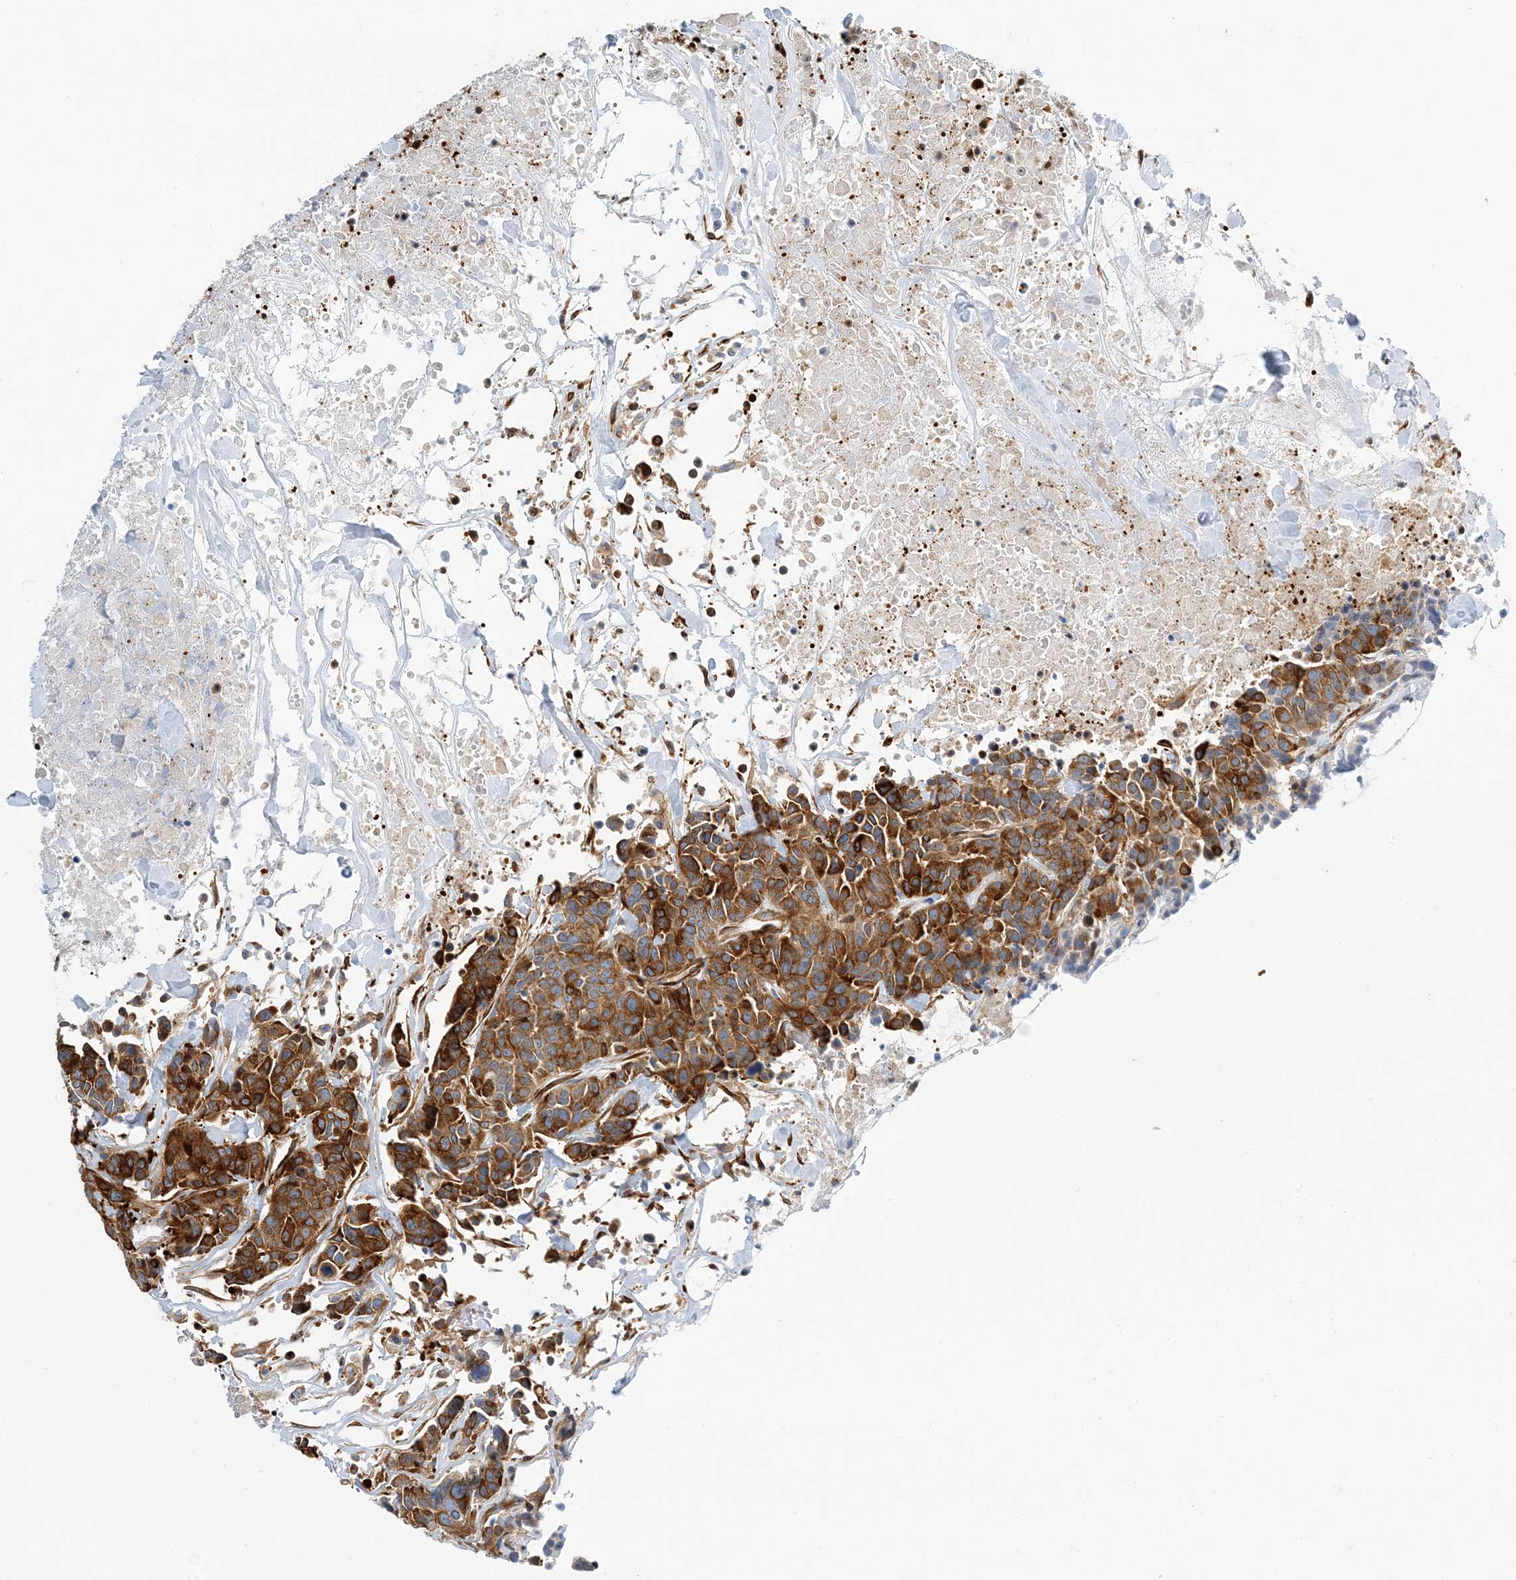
{"staining": {"intensity": "strong", "quantity": ">75%", "location": "cytoplasmic/membranous"}, "tissue": "breast cancer", "cell_type": "Tumor cells", "image_type": "cancer", "snomed": [{"axis": "morphology", "description": "Duct carcinoma"}, {"axis": "topography", "description": "Breast"}], "caption": "Immunohistochemistry (IHC) micrograph of breast cancer (invasive ductal carcinoma) stained for a protein (brown), which reveals high levels of strong cytoplasmic/membranous expression in approximately >75% of tumor cells.", "gene": "PCDHA2", "patient": {"sex": "female", "age": 37}}